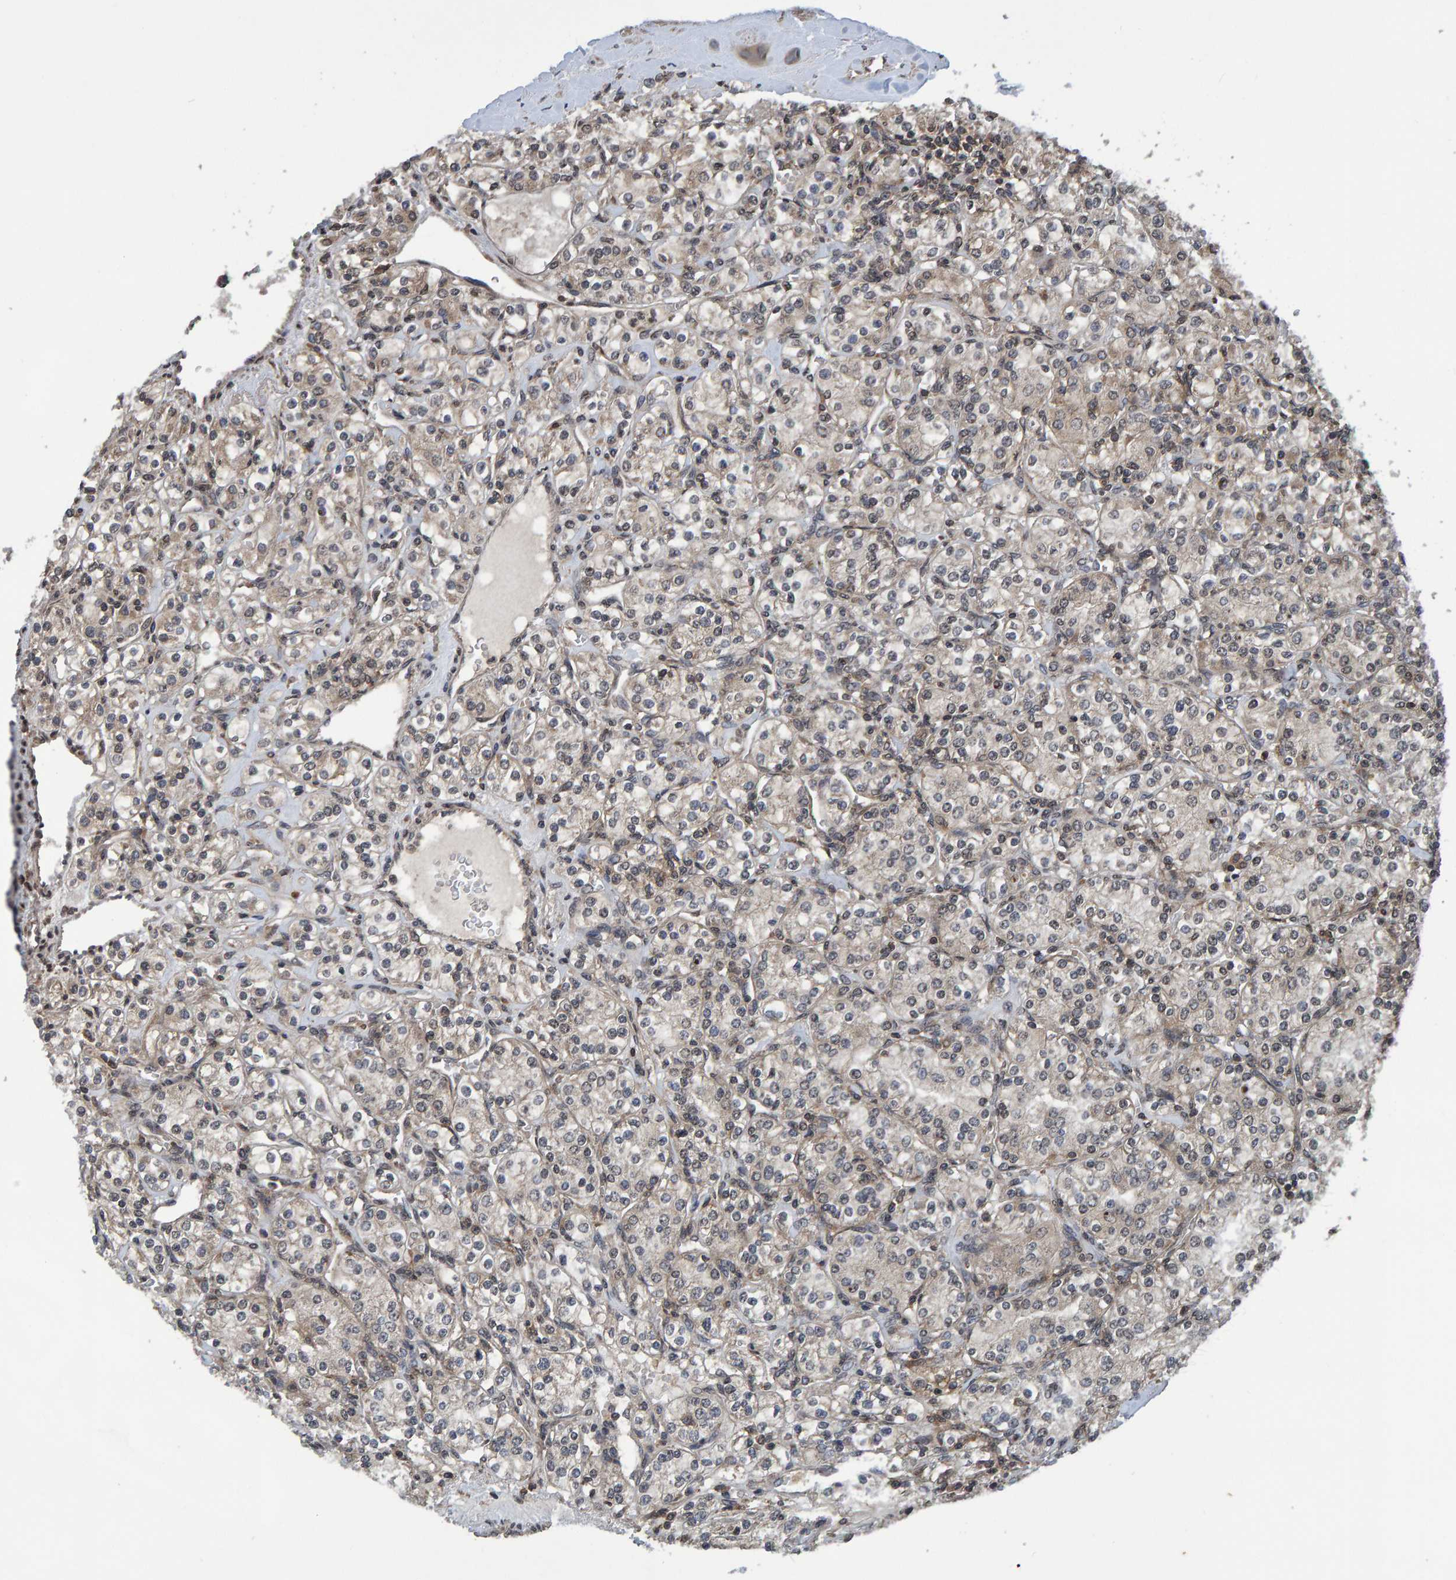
{"staining": {"intensity": "weak", "quantity": "25%-75%", "location": "cytoplasmic/membranous,nuclear"}, "tissue": "renal cancer", "cell_type": "Tumor cells", "image_type": "cancer", "snomed": [{"axis": "morphology", "description": "Adenocarcinoma, NOS"}, {"axis": "topography", "description": "Kidney"}], "caption": "A histopathology image of renal cancer stained for a protein shows weak cytoplasmic/membranous and nuclear brown staining in tumor cells.", "gene": "GAB2", "patient": {"sex": "male", "age": 77}}